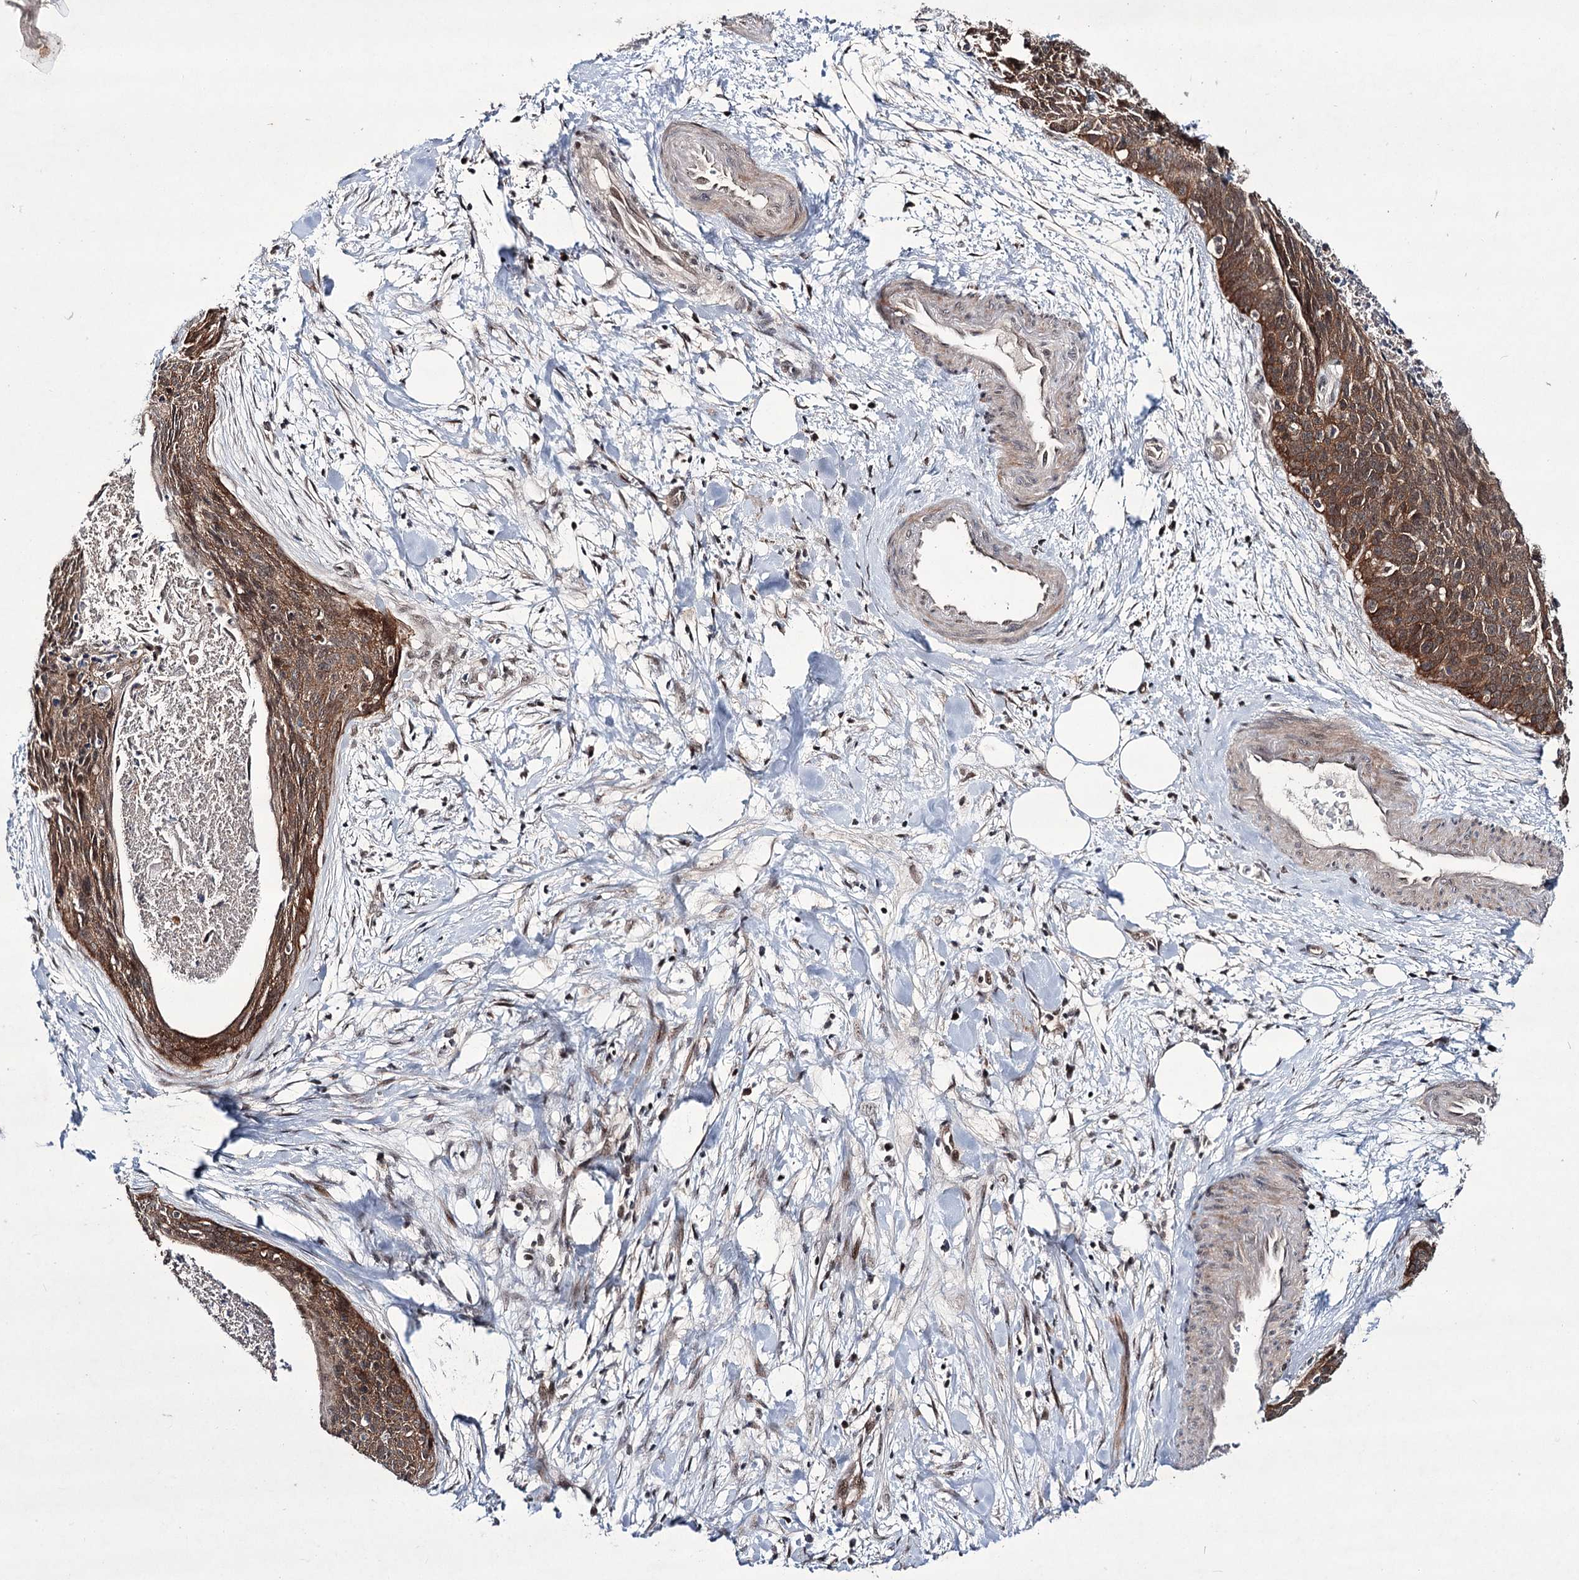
{"staining": {"intensity": "moderate", "quantity": ">75%", "location": "cytoplasmic/membranous"}, "tissue": "cervical cancer", "cell_type": "Tumor cells", "image_type": "cancer", "snomed": [{"axis": "morphology", "description": "Squamous cell carcinoma, NOS"}, {"axis": "topography", "description": "Cervix"}], "caption": "Cervical cancer (squamous cell carcinoma) stained for a protein (brown) displays moderate cytoplasmic/membranous positive positivity in about >75% of tumor cells.", "gene": "HOXC11", "patient": {"sex": "female", "age": 55}}